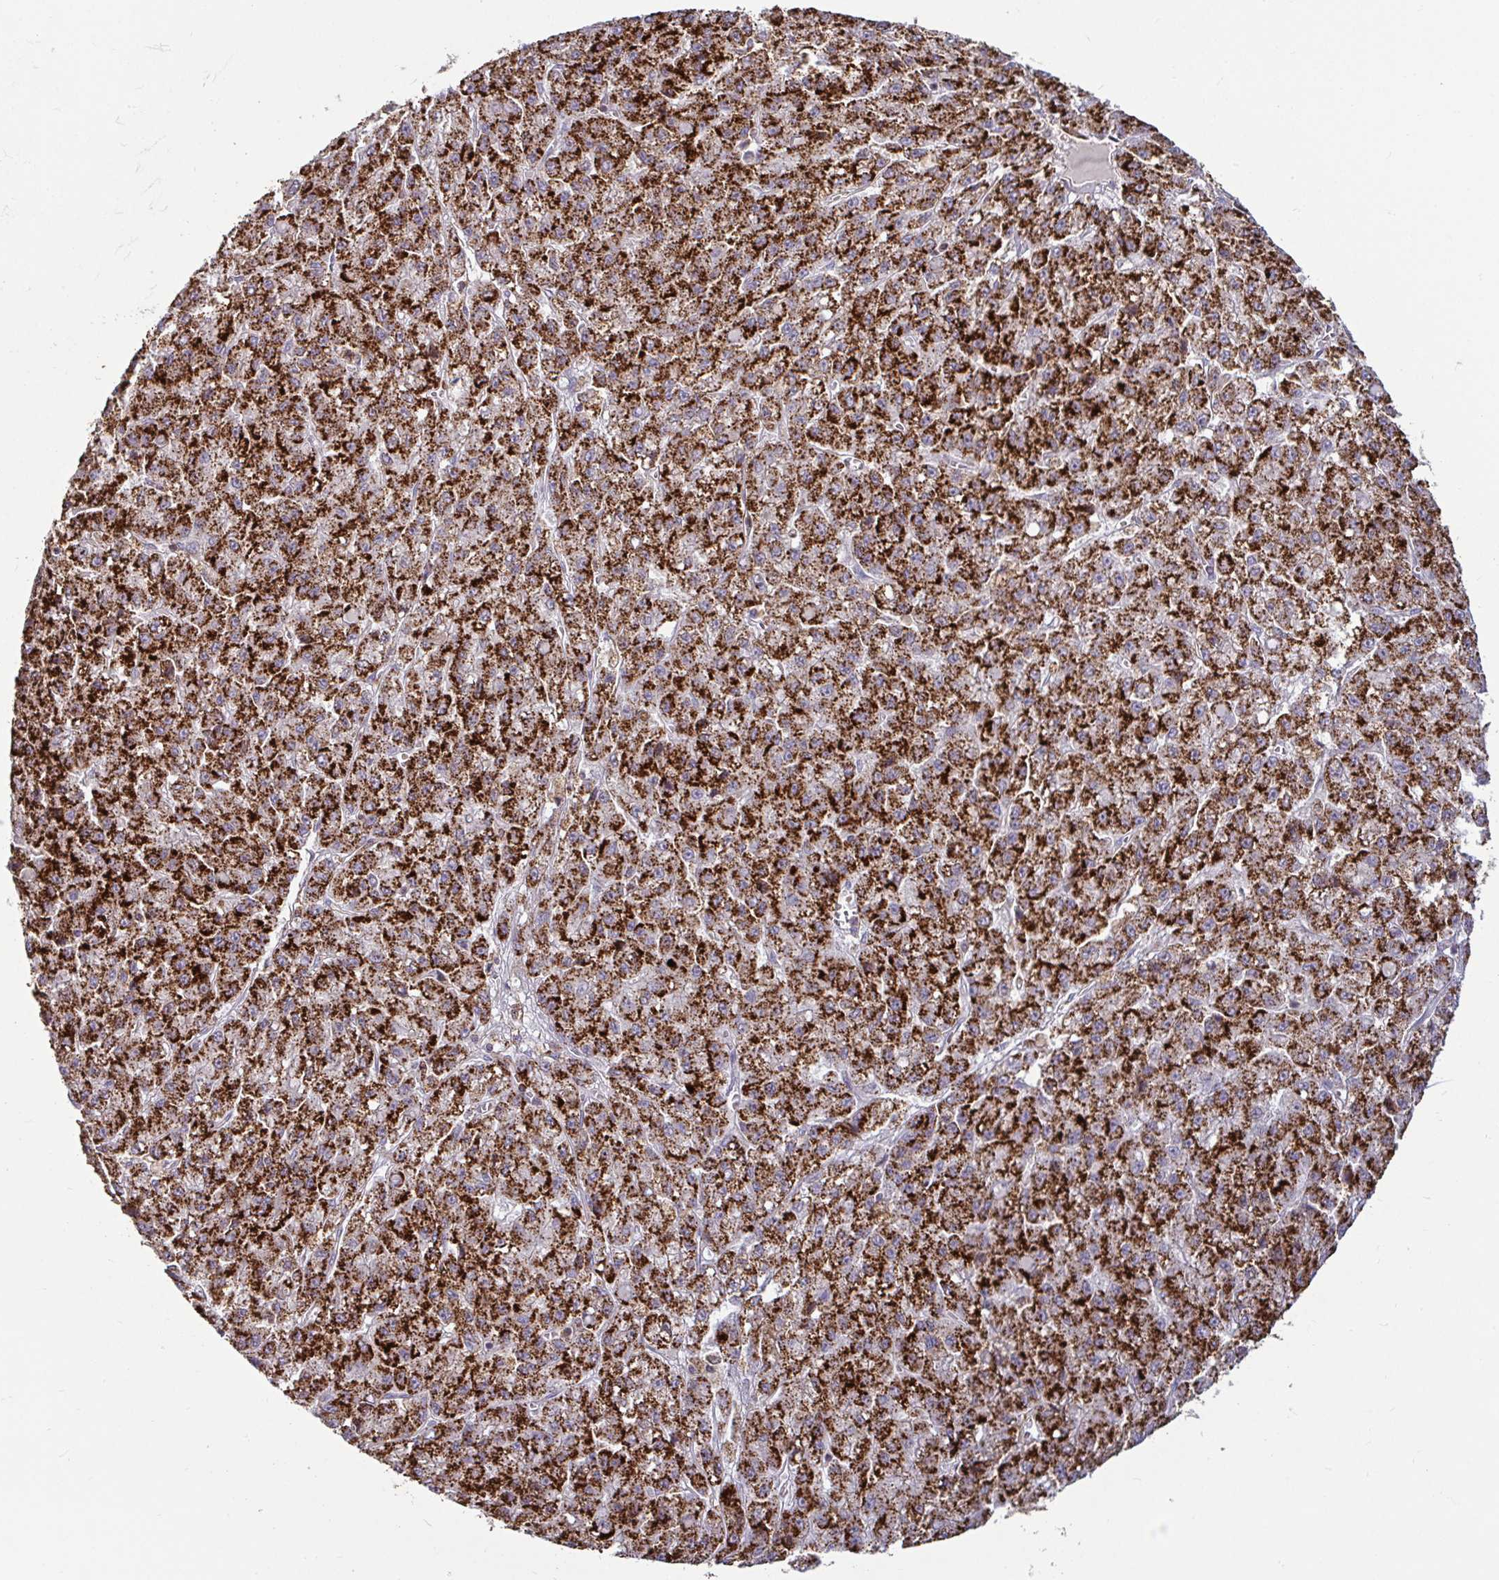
{"staining": {"intensity": "strong", "quantity": ">75%", "location": "cytoplasmic/membranous"}, "tissue": "liver cancer", "cell_type": "Tumor cells", "image_type": "cancer", "snomed": [{"axis": "morphology", "description": "Carcinoma, Hepatocellular, NOS"}, {"axis": "topography", "description": "Liver"}], "caption": "Immunohistochemistry micrograph of neoplastic tissue: human liver cancer (hepatocellular carcinoma) stained using IHC exhibits high levels of strong protein expression localized specifically in the cytoplasmic/membranous of tumor cells, appearing as a cytoplasmic/membranous brown color.", "gene": "SPRY1", "patient": {"sex": "male", "age": 70}}